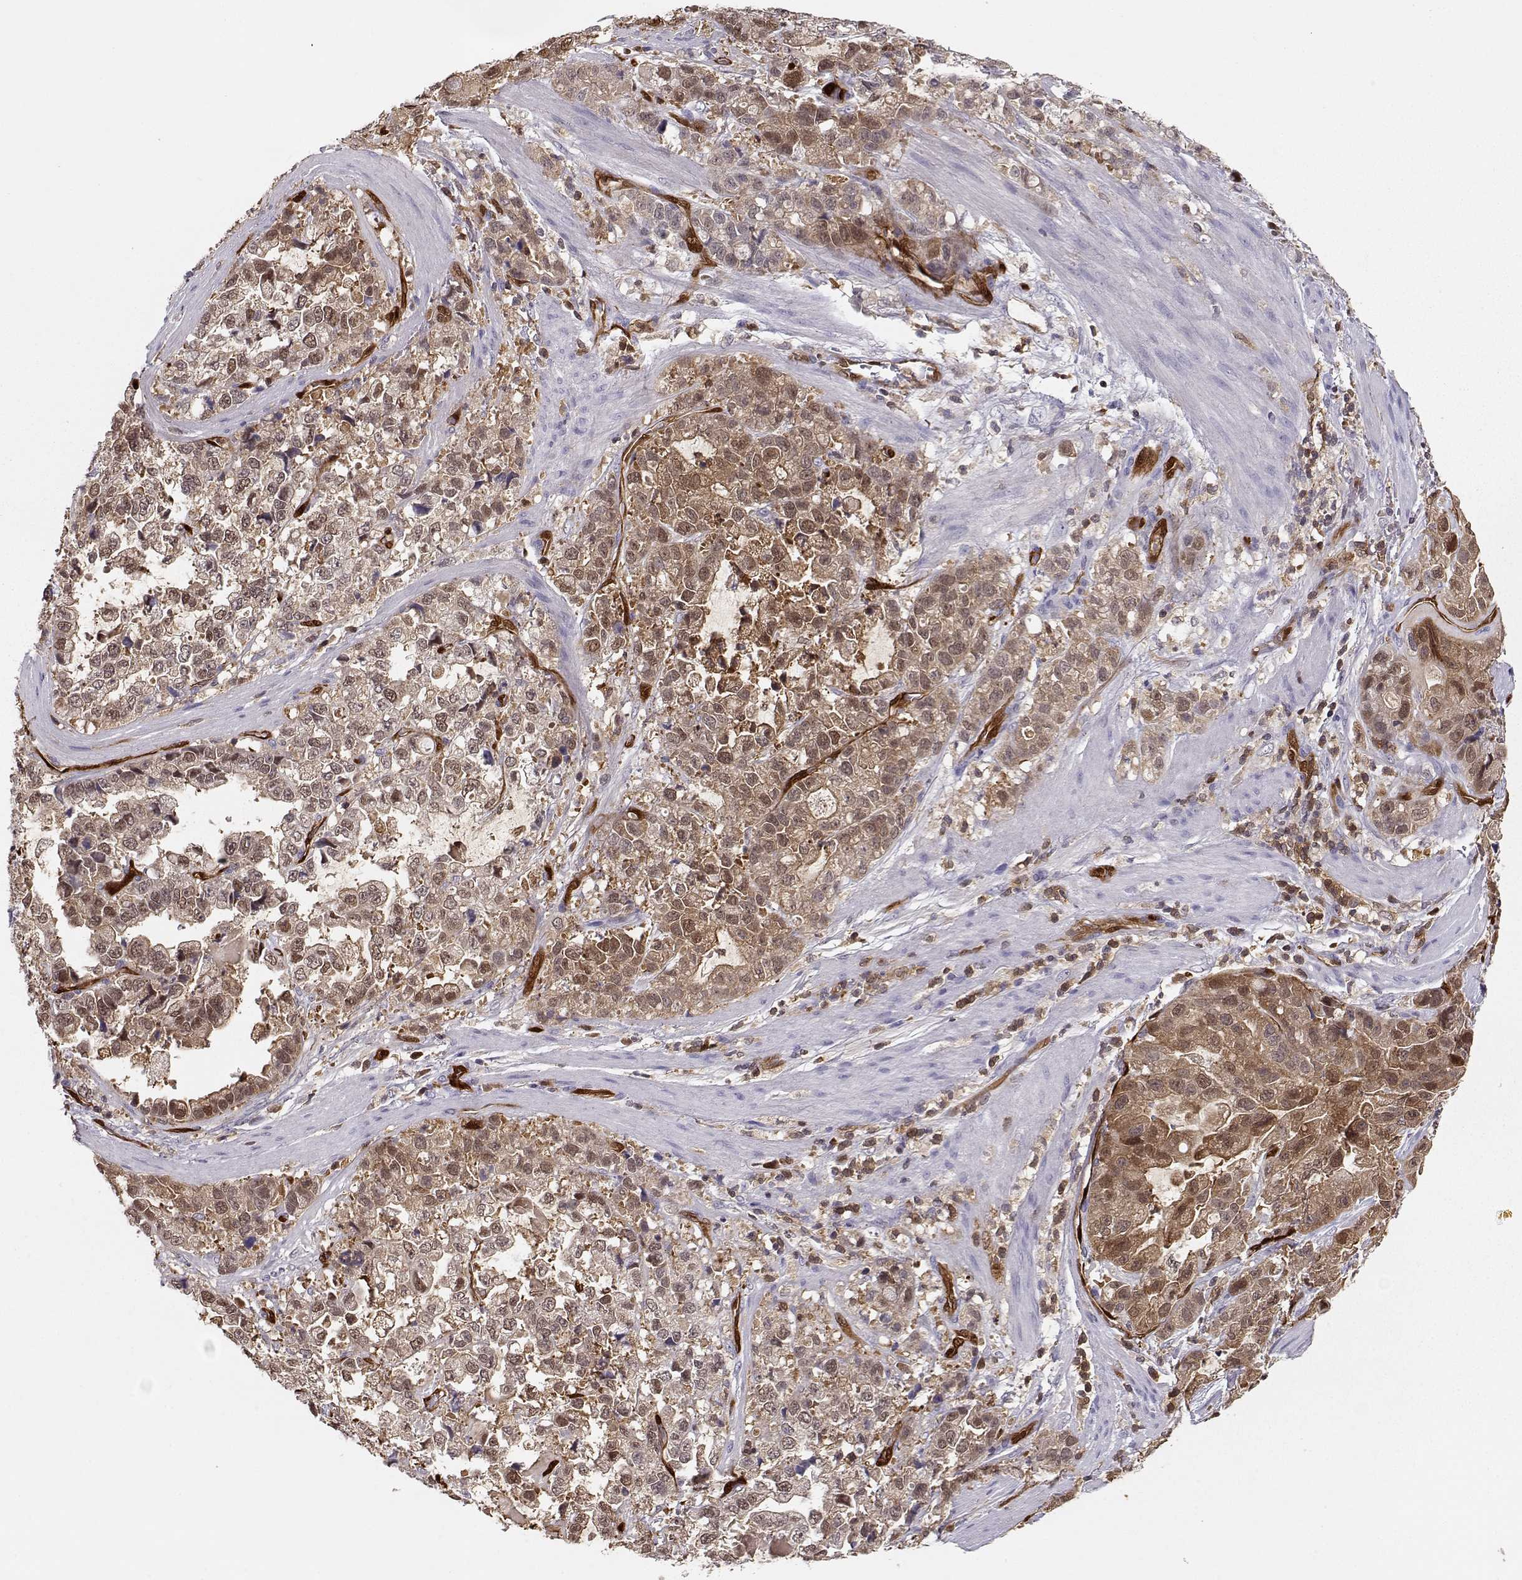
{"staining": {"intensity": "weak", "quantity": ">75%", "location": "cytoplasmic/membranous,nuclear"}, "tissue": "stomach cancer", "cell_type": "Tumor cells", "image_type": "cancer", "snomed": [{"axis": "morphology", "description": "Adenocarcinoma, NOS"}, {"axis": "topography", "description": "Stomach"}], "caption": "Adenocarcinoma (stomach) tissue shows weak cytoplasmic/membranous and nuclear expression in approximately >75% of tumor cells", "gene": "PNP", "patient": {"sex": "male", "age": 59}}